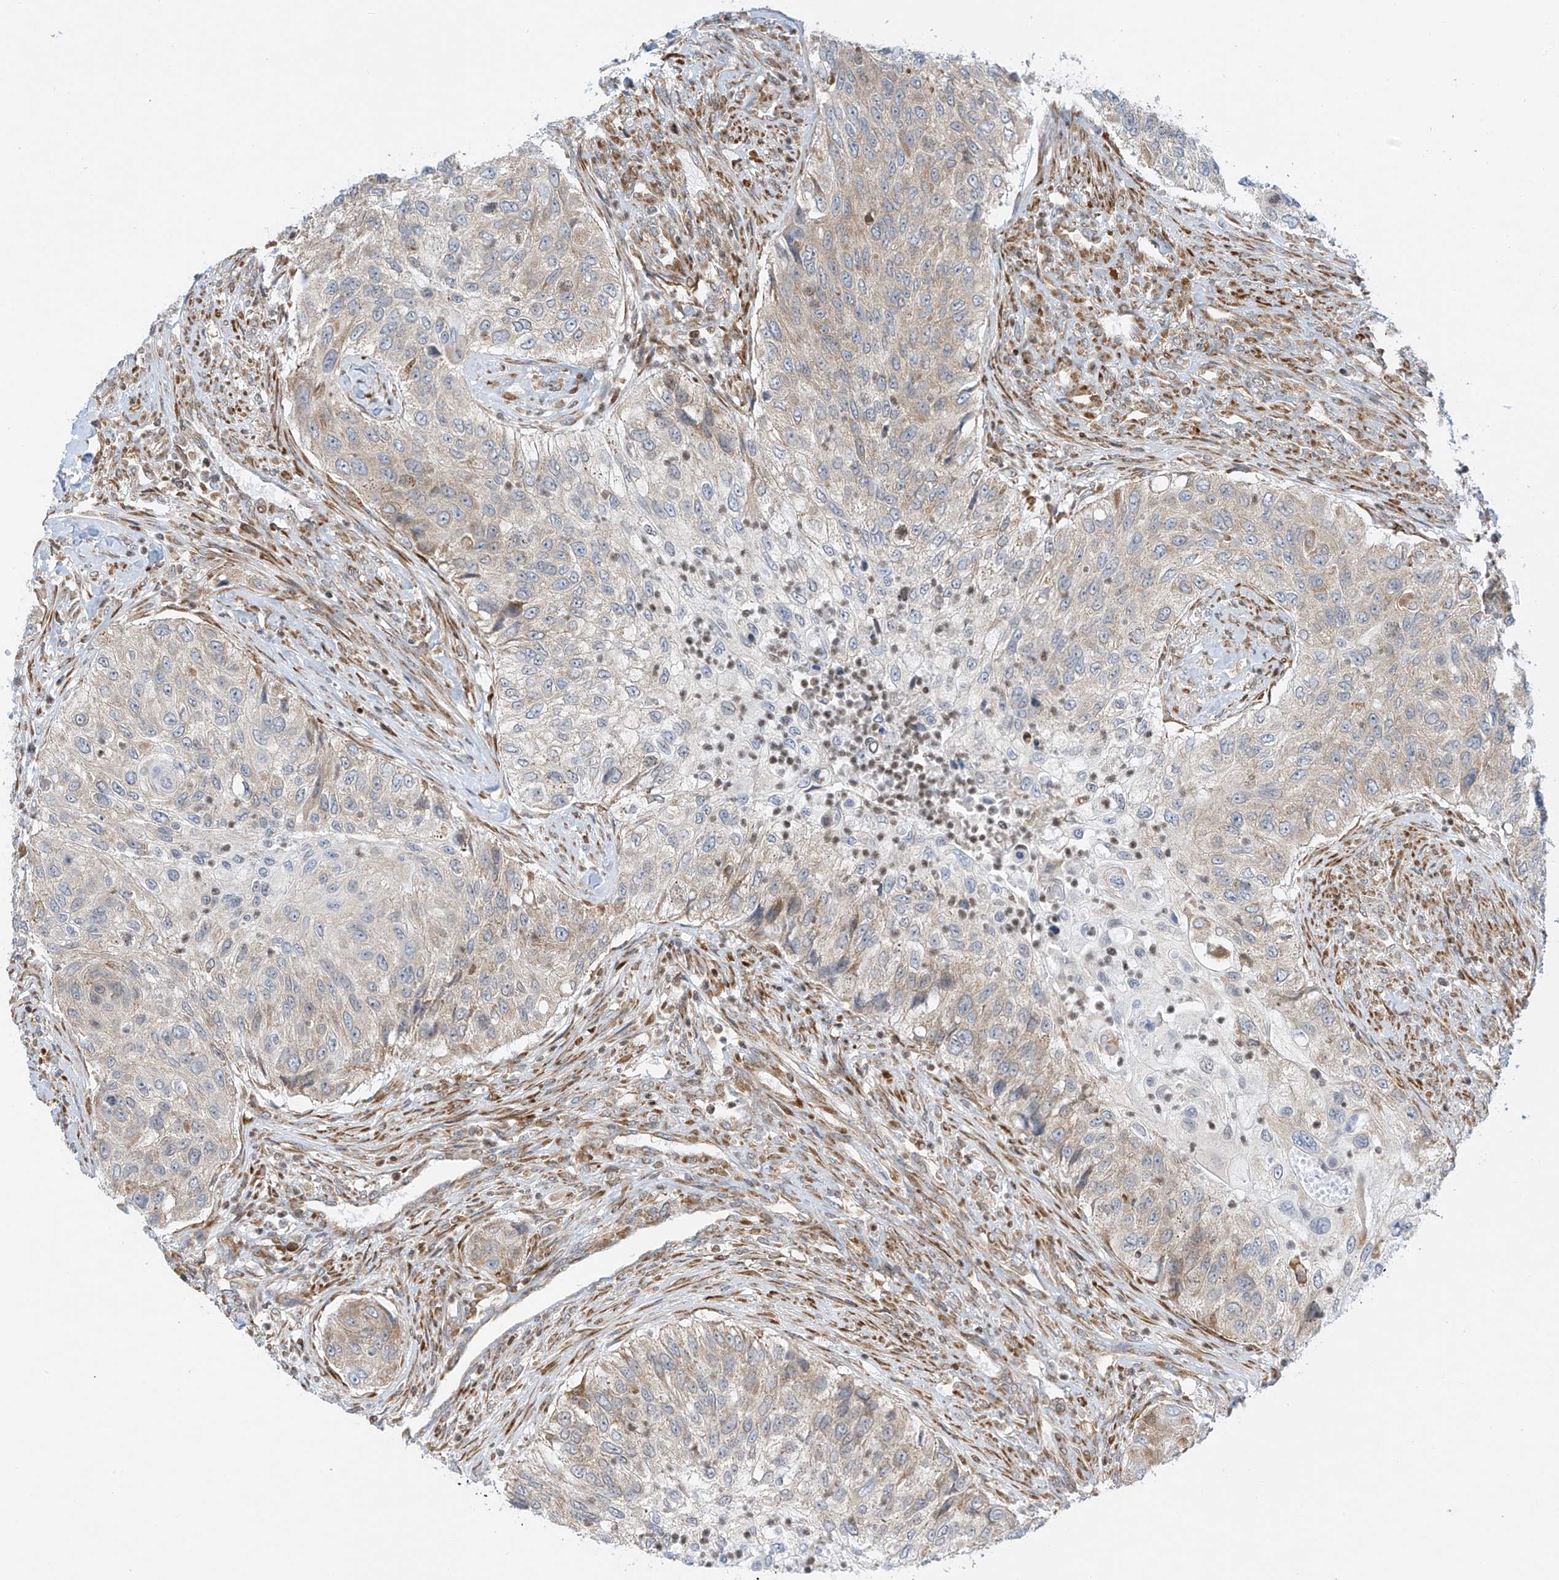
{"staining": {"intensity": "weak", "quantity": "<25%", "location": "cytoplasmic/membranous"}, "tissue": "urothelial cancer", "cell_type": "Tumor cells", "image_type": "cancer", "snomed": [{"axis": "morphology", "description": "Urothelial carcinoma, High grade"}, {"axis": "topography", "description": "Urinary bladder"}], "caption": "Image shows no protein staining in tumor cells of high-grade urothelial carcinoma tissue. Nuclei are stained in blue.", "gene": "EDF1", "patient": {"sex": "female", "age": 60}}